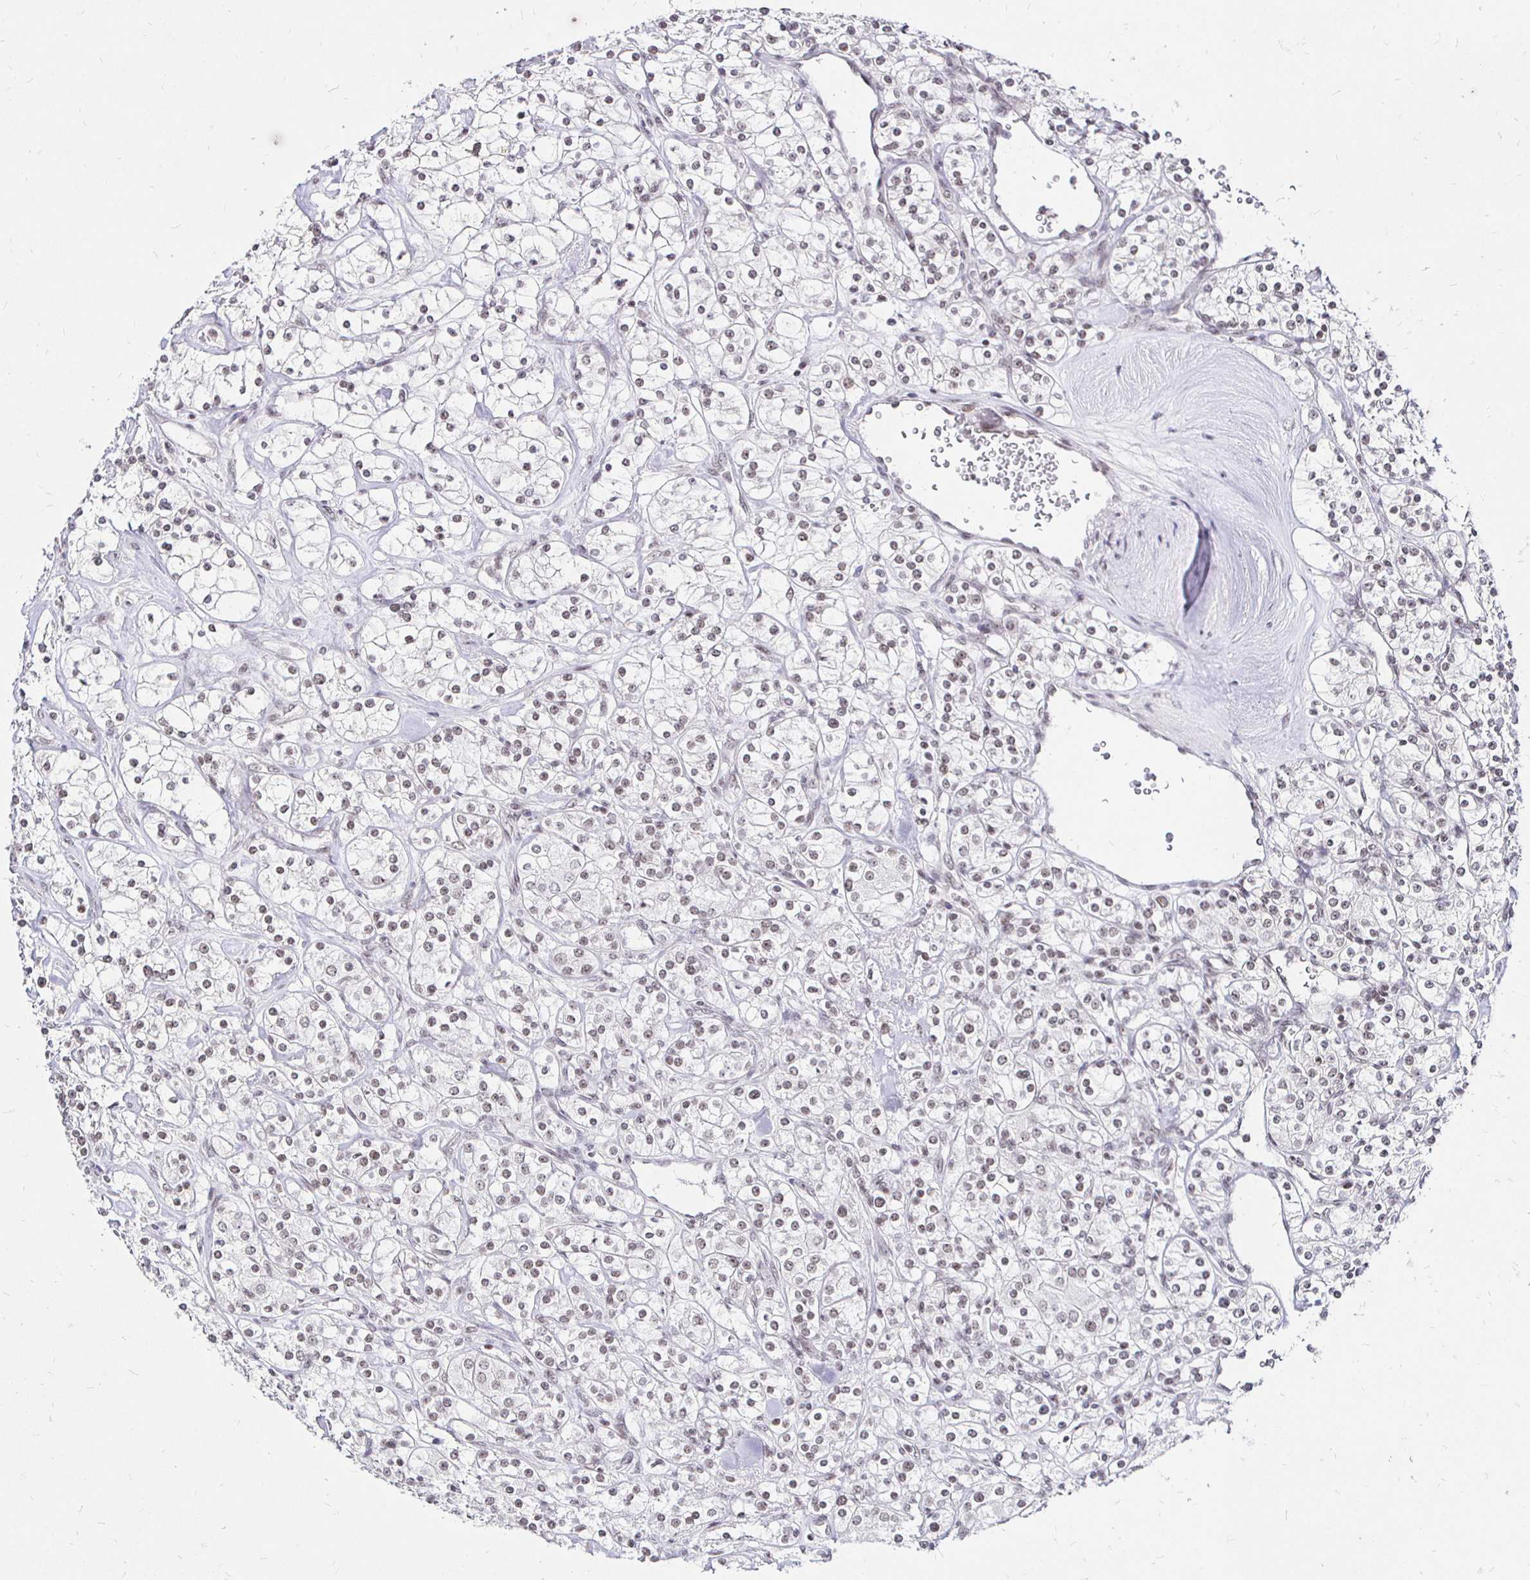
{"staining": {"intensity": "weak", "quantity": "<25%", "location": "nuclear"}, "tissue": "renal cancer", "cell_type": "Tumor cells", "image_type": "cancer", "snomed": [{"axis": "morphology", "description": "Adenocarcinoma, NOS"}, {"axis": "topography", "description": "Kidney"}], "caption": "An IHC micrograph of renal adenocarcinoma is shown. There is no staining in tumor cells of renal adenocarcinoma. The staining is performed using DAB brown chromogen with nuclei counter-stained in using hematoxylin.", "gene": "SIN3A", "patient": {"sex": "male", "age": 77}}